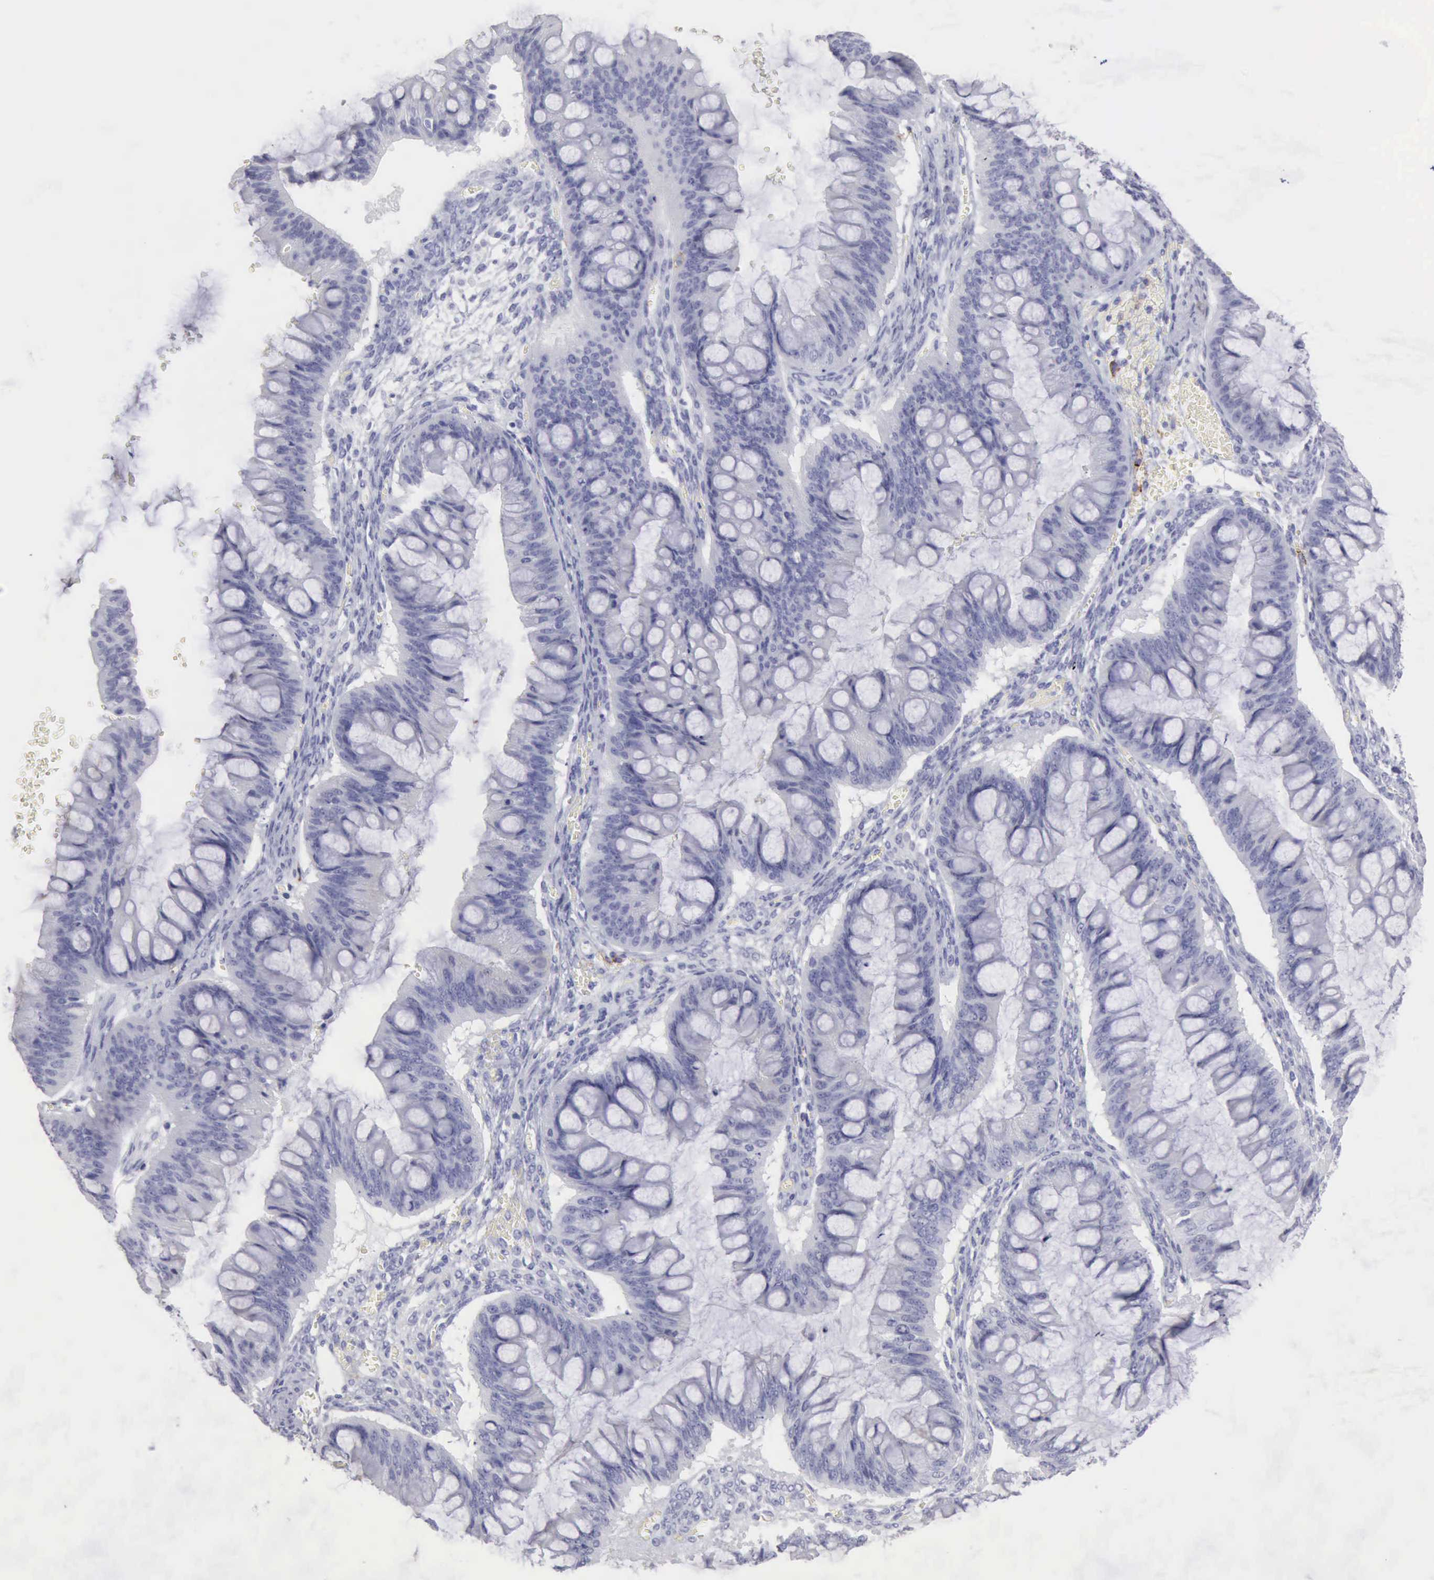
{"staining": {"intensity": "negative", "quantity": "none", "location": "none"}, "tissue": "ovarian cancer", "cell_type": "Tumor cells", "image_type": "cancer", "snomed": [{"axis": "morphology", "description": "Cystadenocarcinoma, mucinous, NOS"}, {"axis": "topography", "description": "Ovary"}], "caption": "Immunohistochemistry (IHC) histopathology image of ovarian cancer (mucinous cystadenocarcinoma) stained for a protein (brown), which shows no expression in tumor cells.", "gene": "NCAM1", "patient": {"sex": "female", "age": 73}}